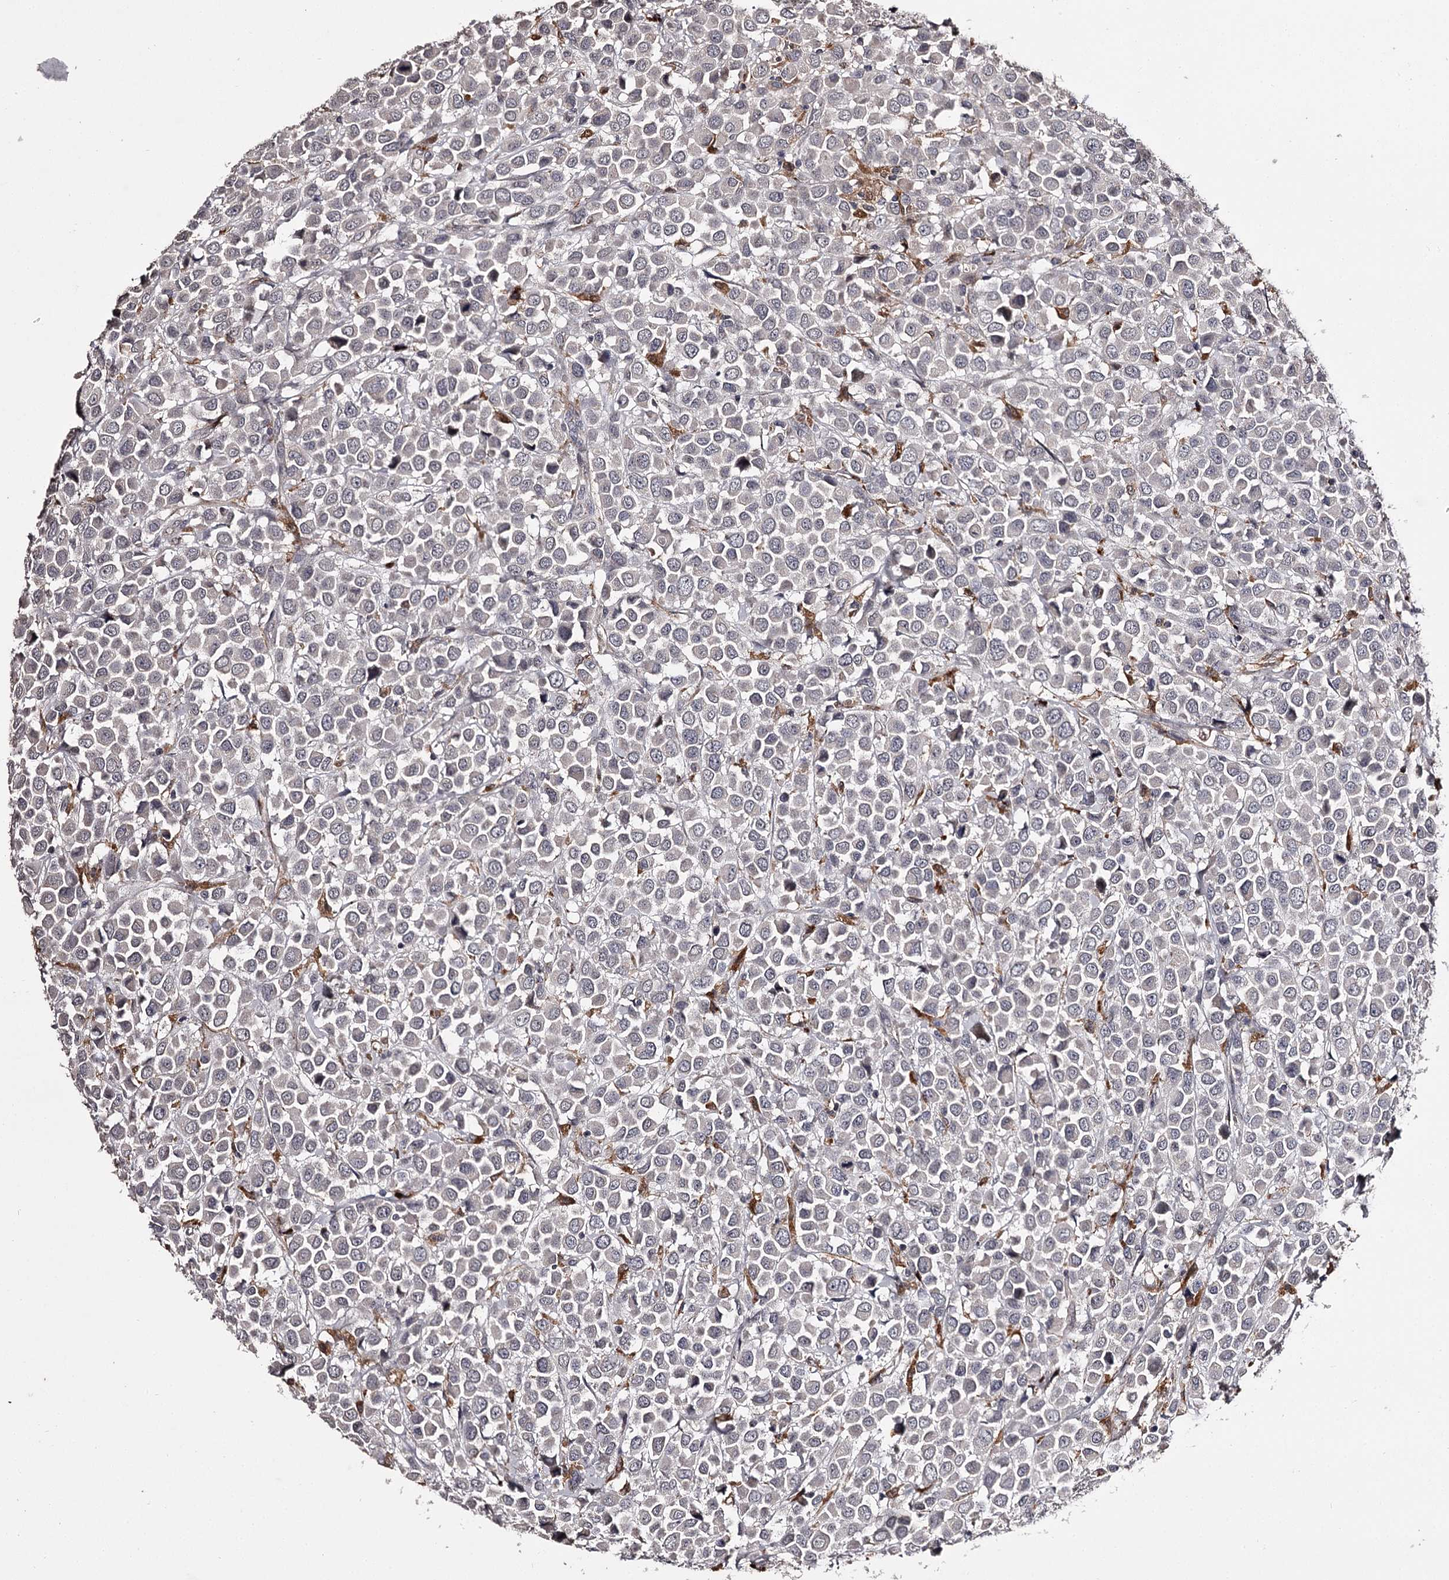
{"staining": {"intensity": "negative", "quantity": "none", "location": "none"}, "tissue": "breast cancer", "cell_type": "Tumor cells", "image_type": "cancer", "snomed": [{"axis": "morphology", "description": "Duct carcinoma"}, {"axis": "topography", "description": "Breast"}], "caption": "Micrograph shows no protein expression in tumor cells of breast cancer (invasive ductal carcinoma) tissue.", "gene": "SLC32A1", "patient": {"sex": "female", "age": 61}}